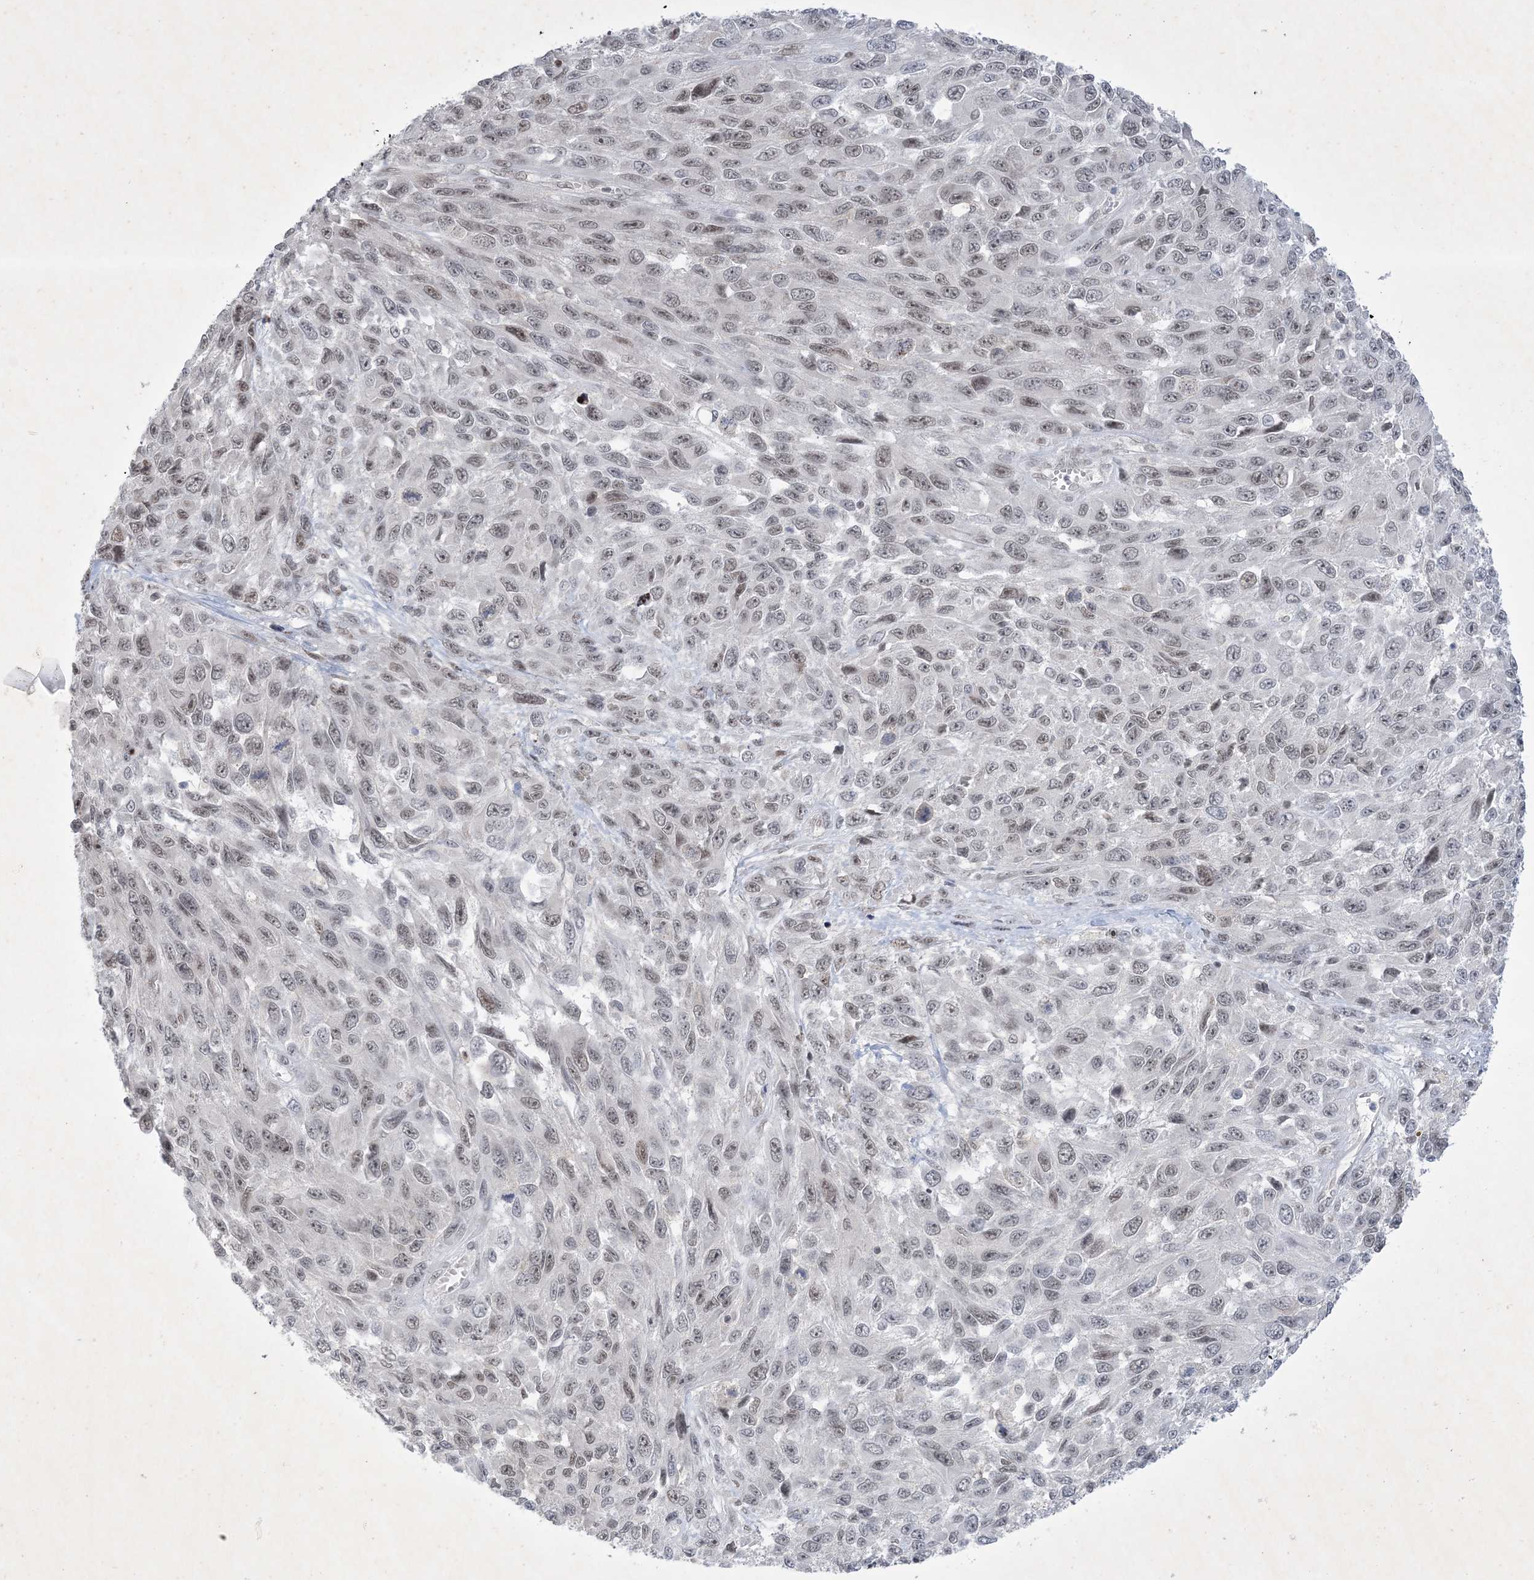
{"staining": {"intensity": "weak", "quantity": ">75%", "location": "nuclear"}, "tissue": "melanoma", "cell_type": "Tumor cells", "image_type": "cancer", "snomed": [{"axis": "morphology", "description": "Malignant melanoma, NOS"}, {"axis": "topography", "description": "Skin"}], "caption": "A micrograph showing weak nuclear staining in about >75% of tumor cells in melanoma, as visualized by brown immunohistochemical staining.", "gene": "ZNF674", "patient": {"sex": "female", "age": 96}}